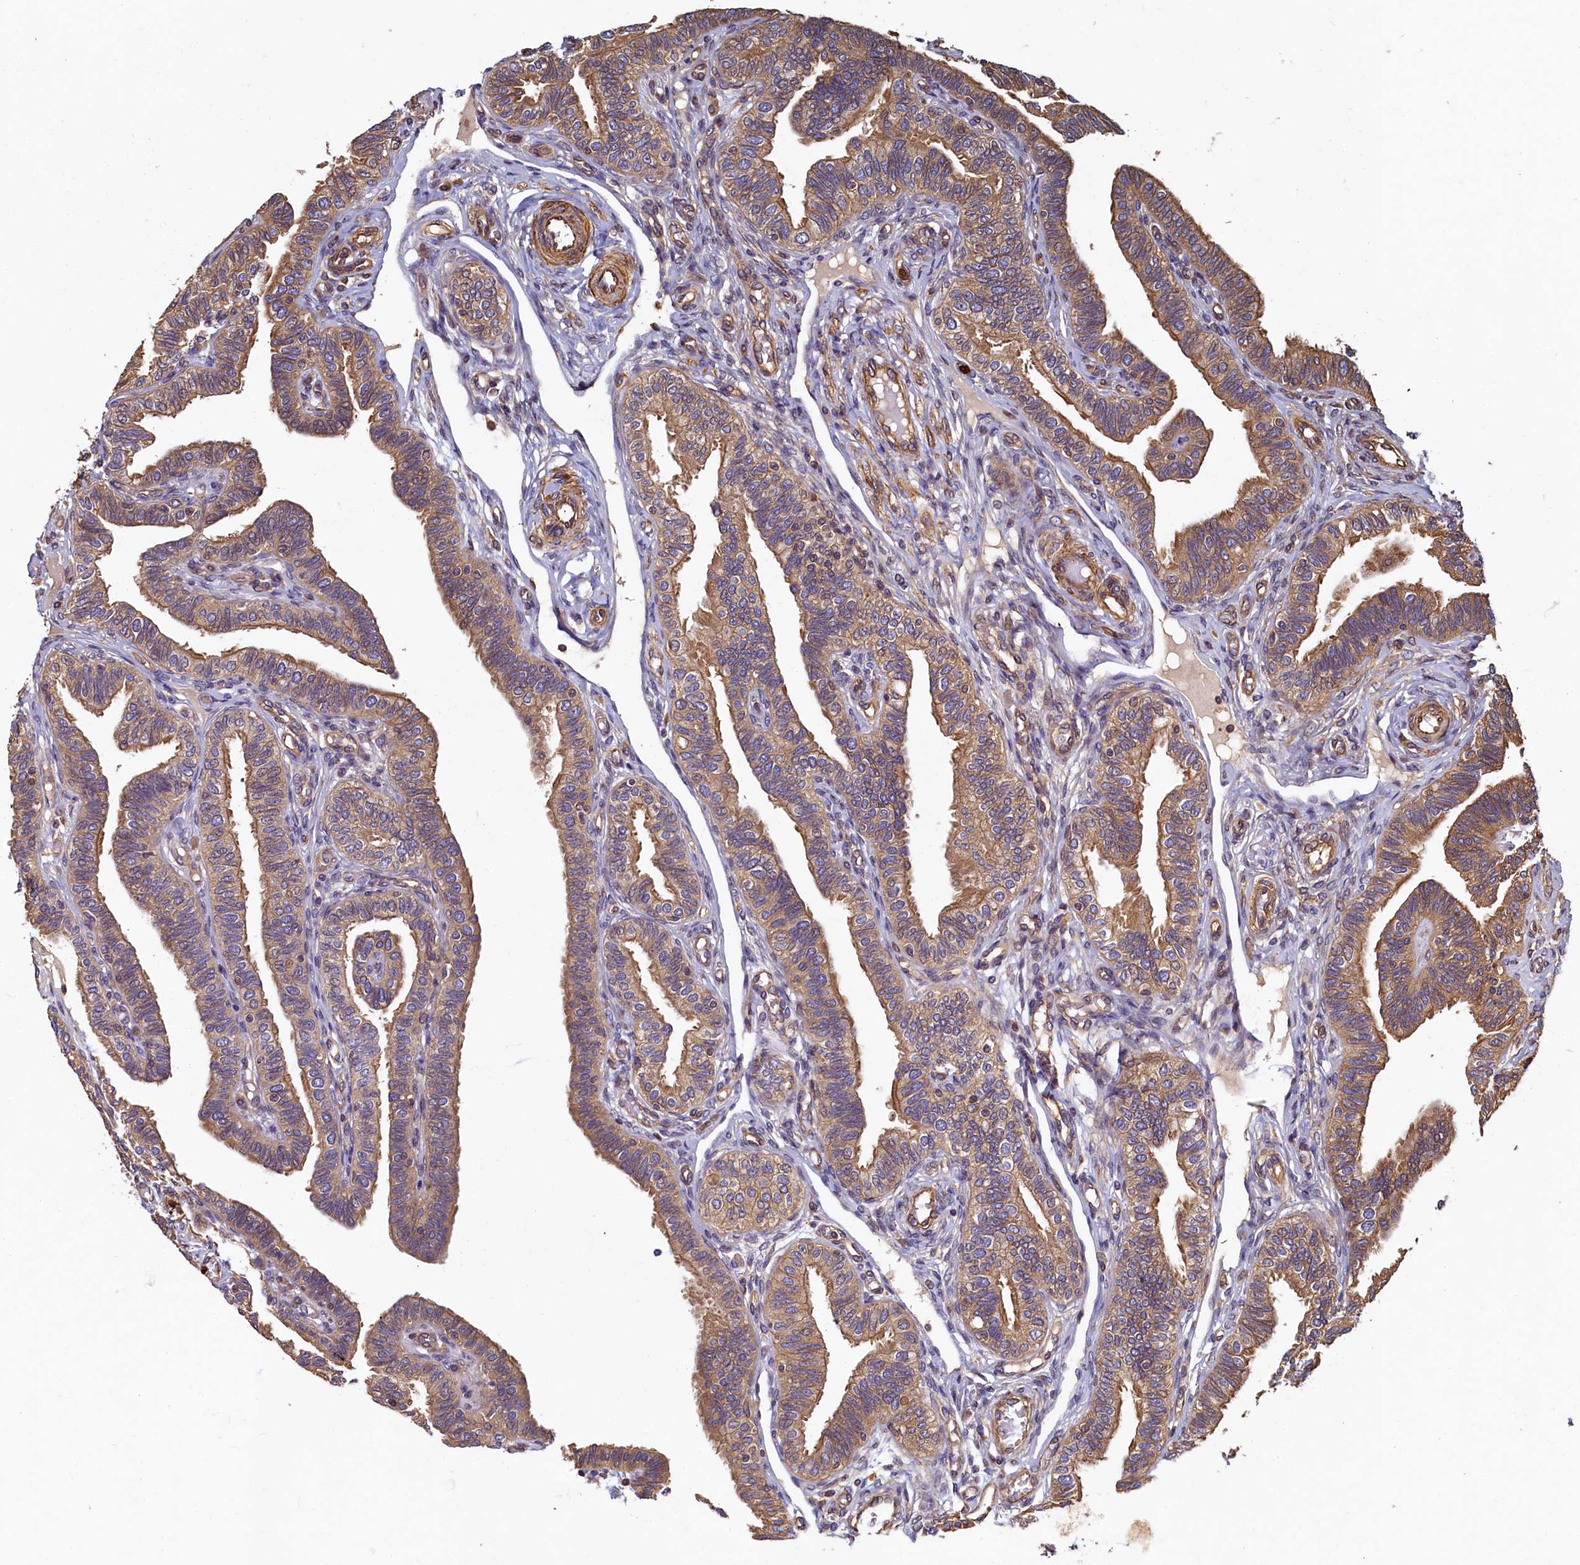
{"staining": {"intensity": "moderate", "quantity": ">75%", "location": "cytoplasmic/membranous"}, "tissue": "fallopian tube", "cell_type": "Glandular cells", "image_type": "normal", "snomed": [{"axis": "morphology", "description": "Normal tissue, NOS"}, {"axis": "topography", "description": "Fallopian tube"}], "caption": "DAB immunohistochemical staining of benign human fallopian tube reveals moderate cytoplasmic/membranous protein positivity in about >75% of glandular cells.", "gene": "CCDC102B", "patient": {"sex": "female", "age": 39}}